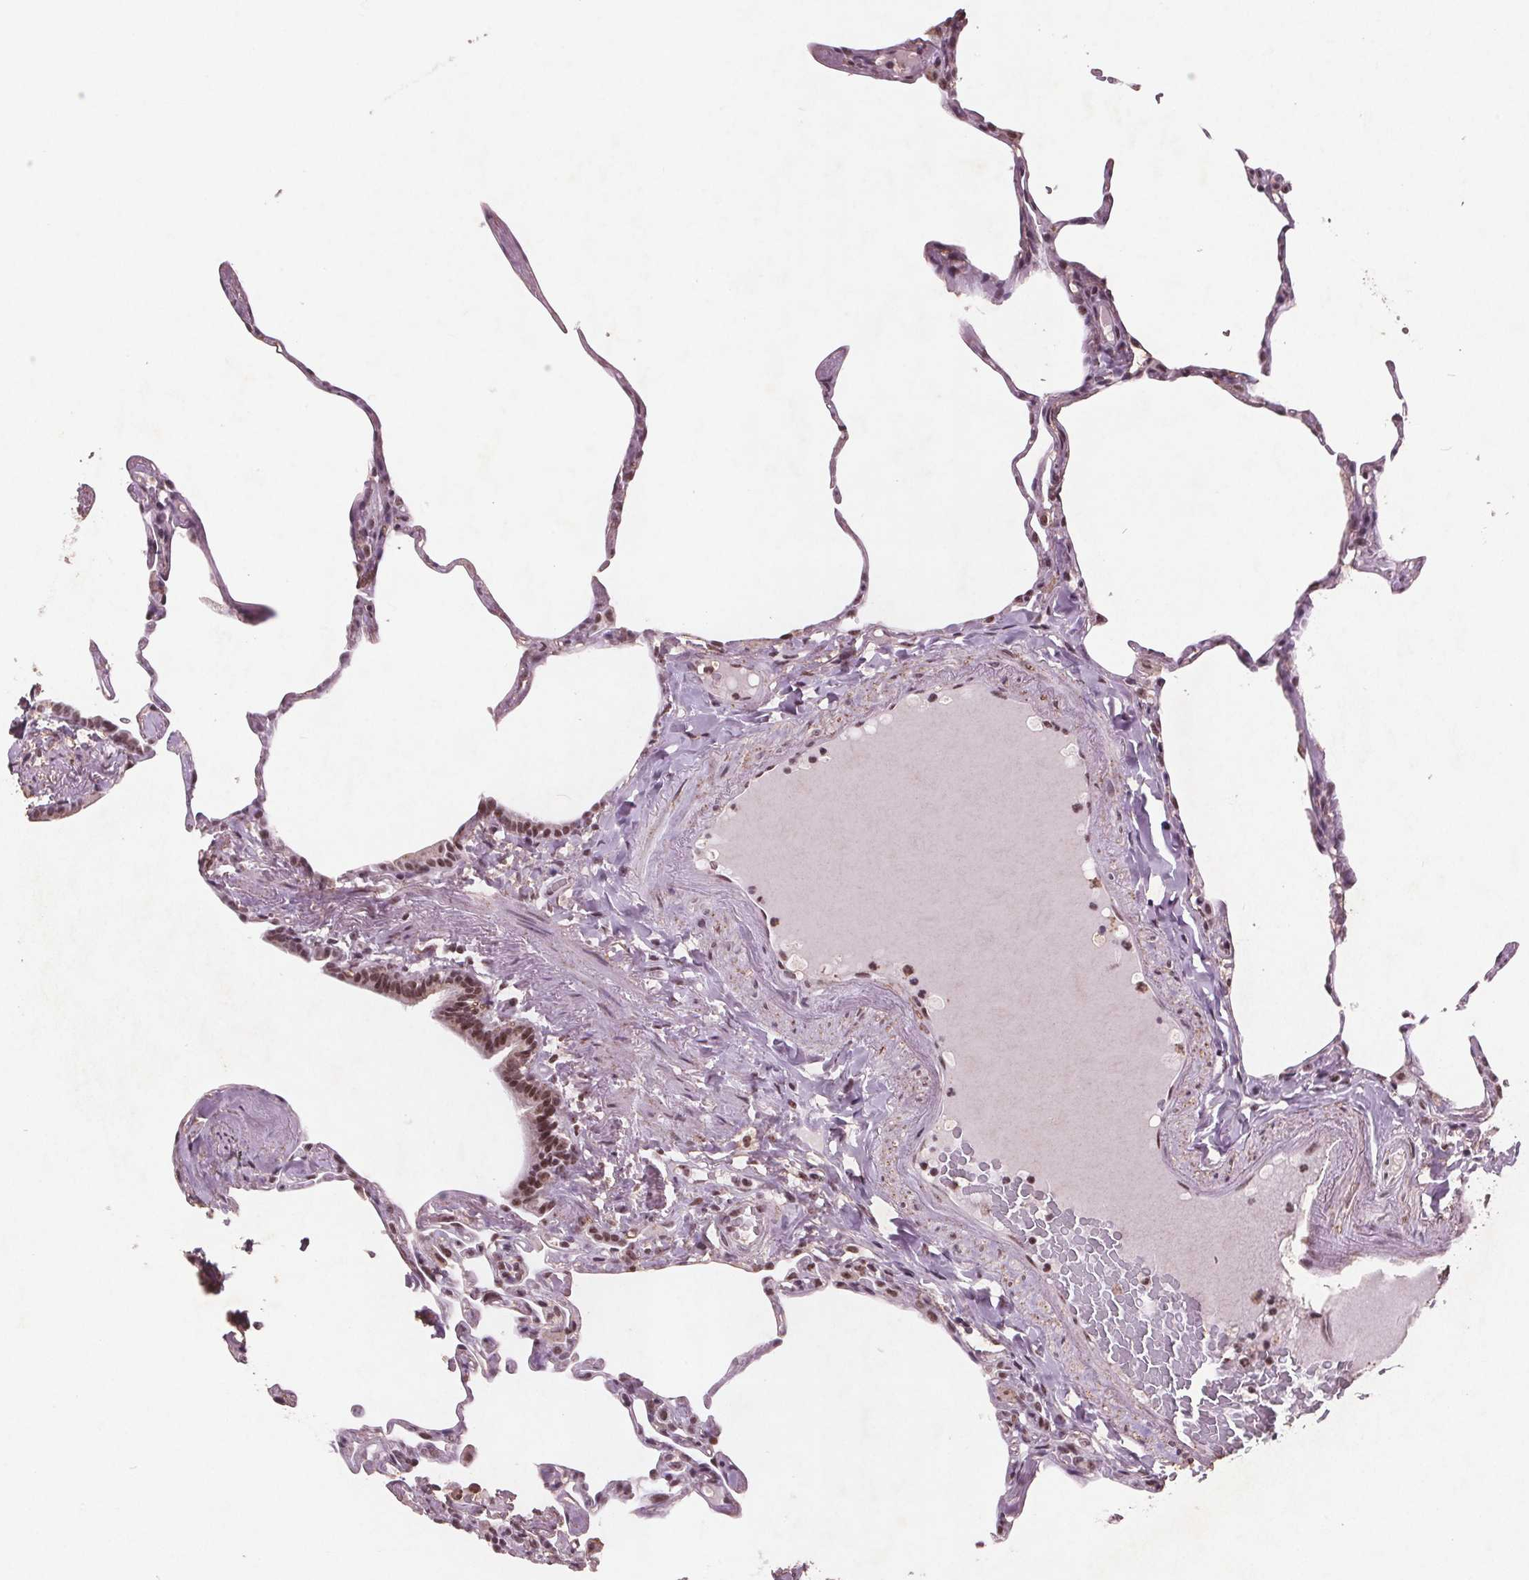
{"staining": {"intensity": "moderate", "quantity": ">75%", "location": "nuclear"}, "tissue": "lung", "cell_type": "Alveolar cells", "image_type": "normal", "snomed": [{"axis": "morphology", "description": "Normal tissue, NOS"}, {"axis": "topography", "description": "Lung"}], "caption": "Immunohistochemistry (IHC) (DAB (3,3'-diaminobenzidine)) staining of normal human lung reveals moderate nuclear protein staining in about >75% of alveolar cells. (Brightfield microscopy of DAB IHC at high magnification).", "gene": "RPS6KA2", "patient": {"sex": "male", "age": 65}}